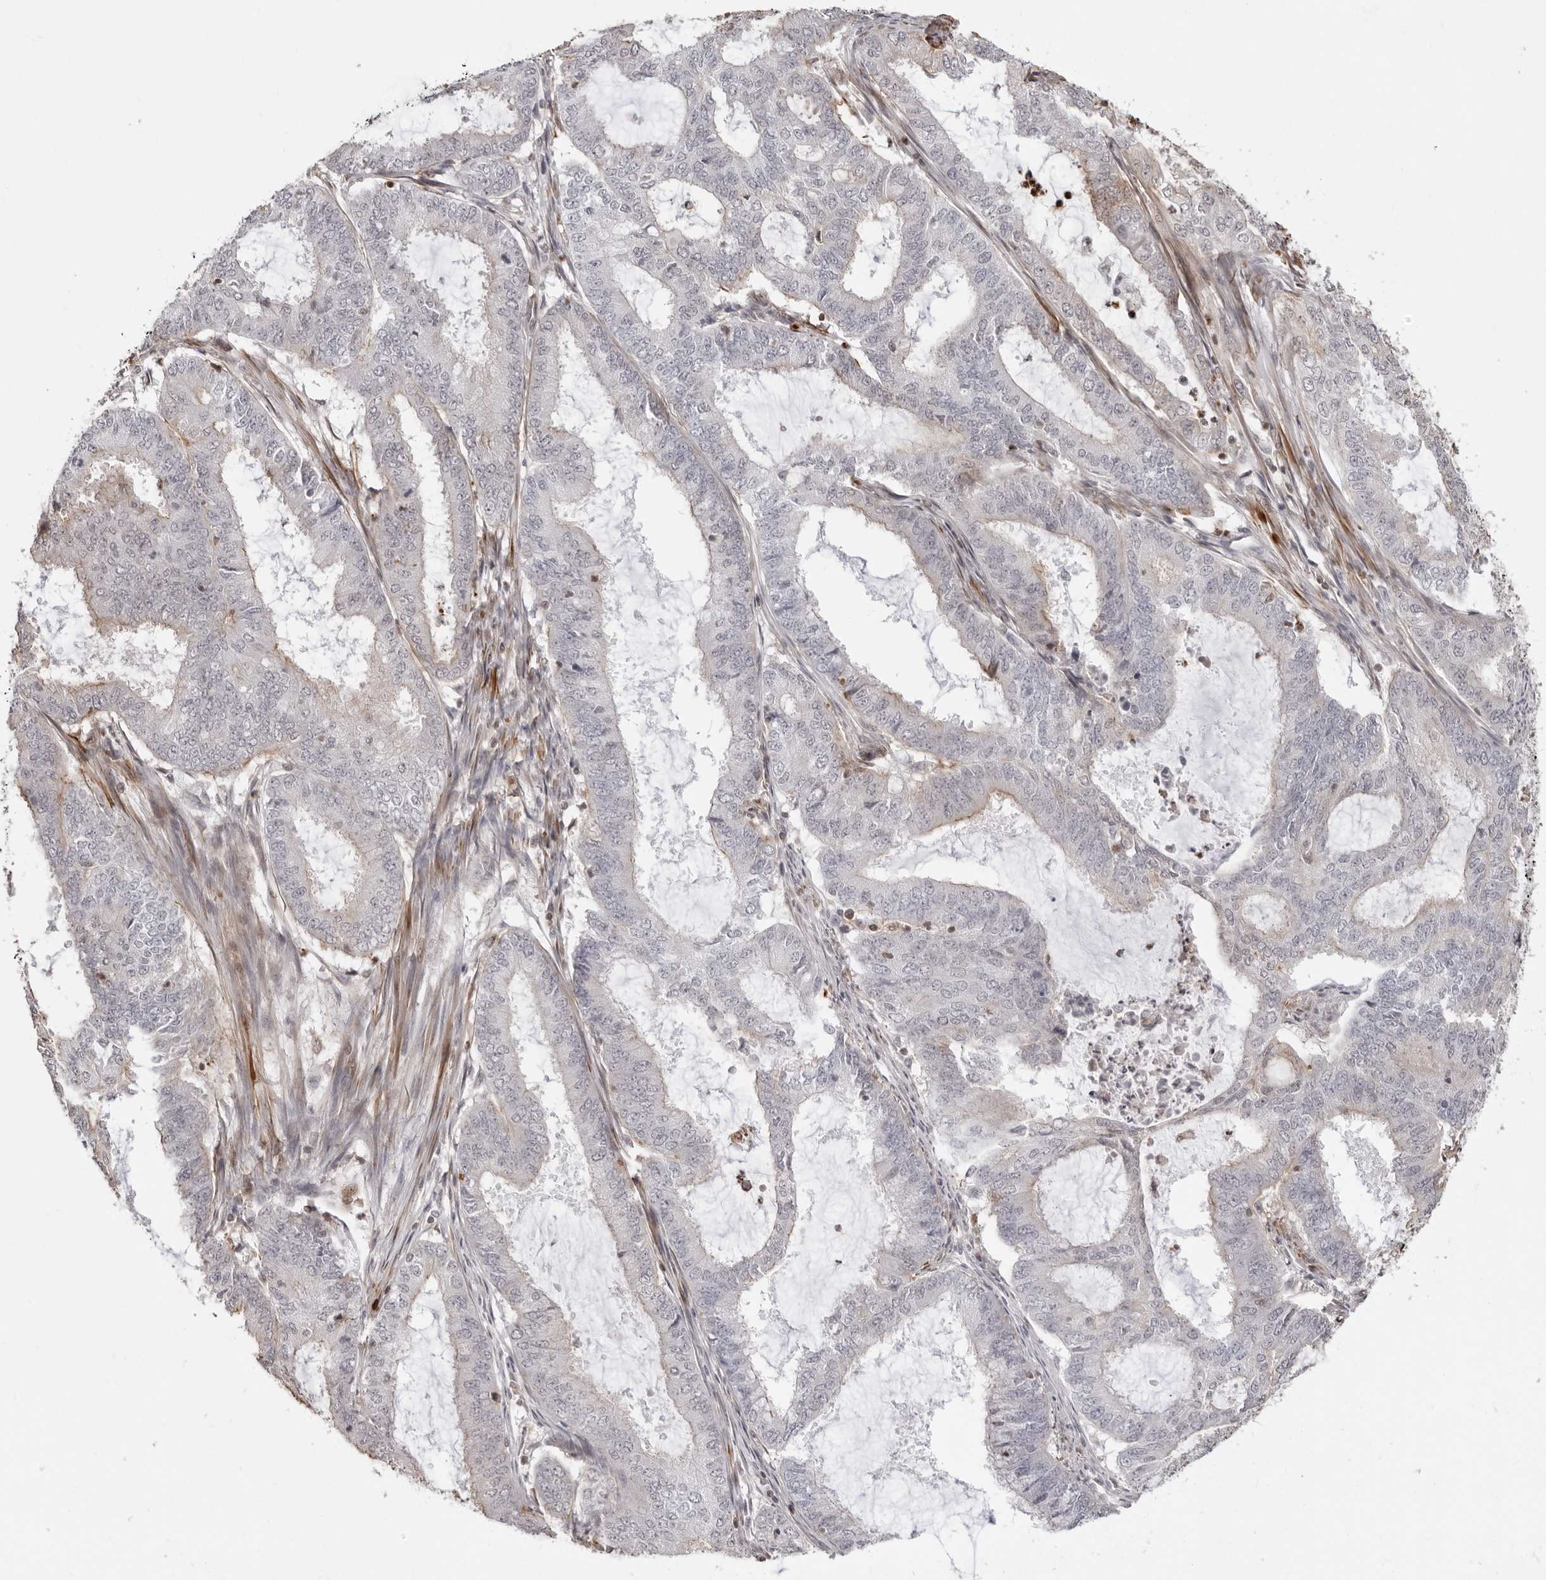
{"staining": {"intensity": "negative", "quantity": "none", "location": "none"}, "tissue": "endometrial cancer", "cell_type": "Tumor cells", "image_type": "cancer", "snomed": [{"axis": "morphology", "description": "Adenocarcinoma, NOS"}, {"axis": "topography", "description": "Endometrium"}], "caption": "This is an immunohistochemistry micrograph of adenocarcinoma (endometrial). There is no positivity in tumor cells.", "gene": "UNK", "patient": {"sex": "female", "age": 51}}